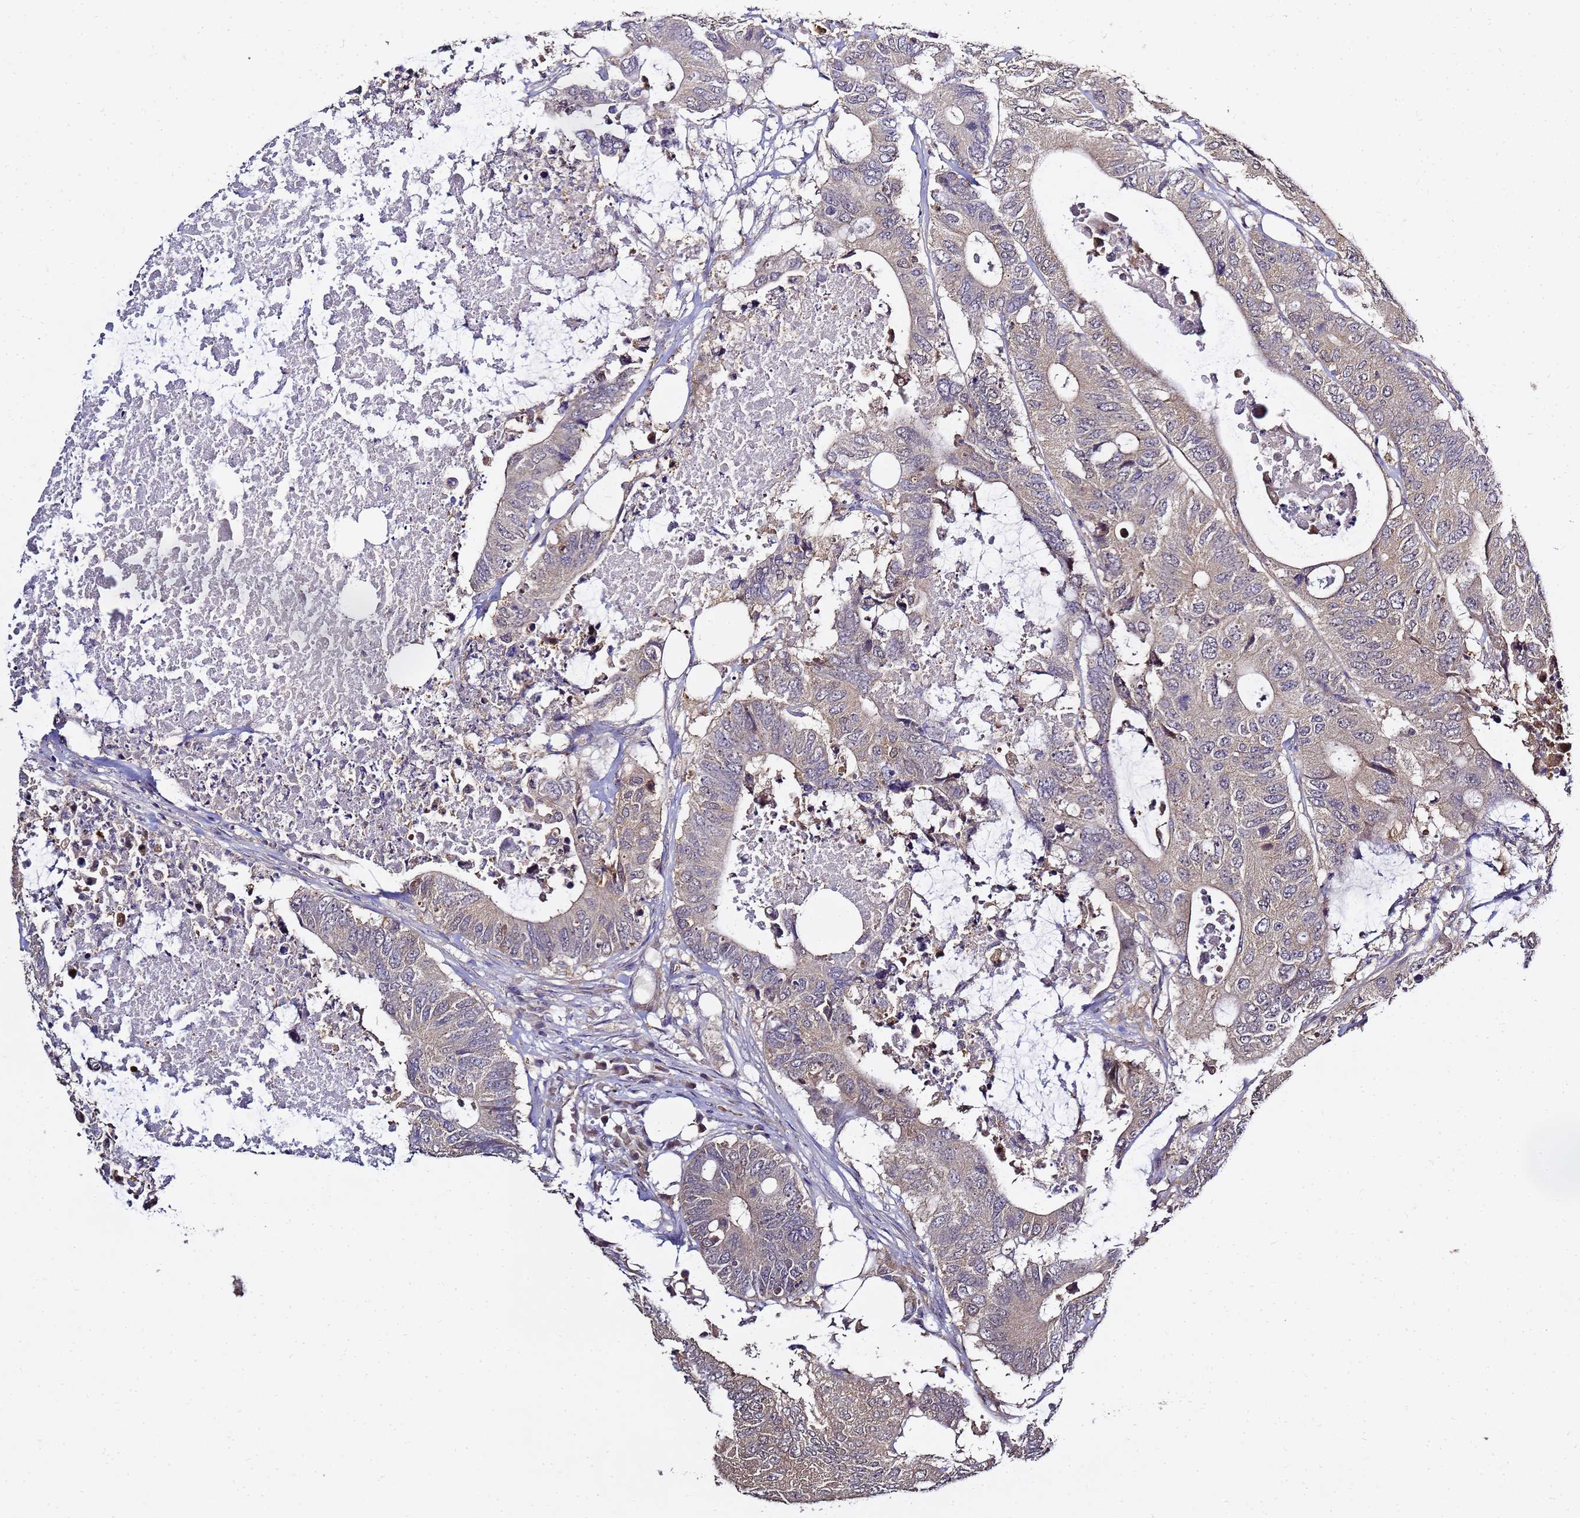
{"staining": {"intensity": "negative", "quantity": "none", "location": "none"}, "tissue": "colorectal cancer", "cell_type": "Tumor cells", "image_type": "cancer", "snomed": [{"axis": "morphology", "description": "Adenocarcinoma, NOS"}, {"axis": "topography", "description": "Colon"}], "caption": "Colorectal cancer (adenocarcinoma) was stained to show a protein in brown. There is no significant positivity in tumor cells.", "gene": "ENOPH1", "patient": {"sex": "male", "age": 71}}